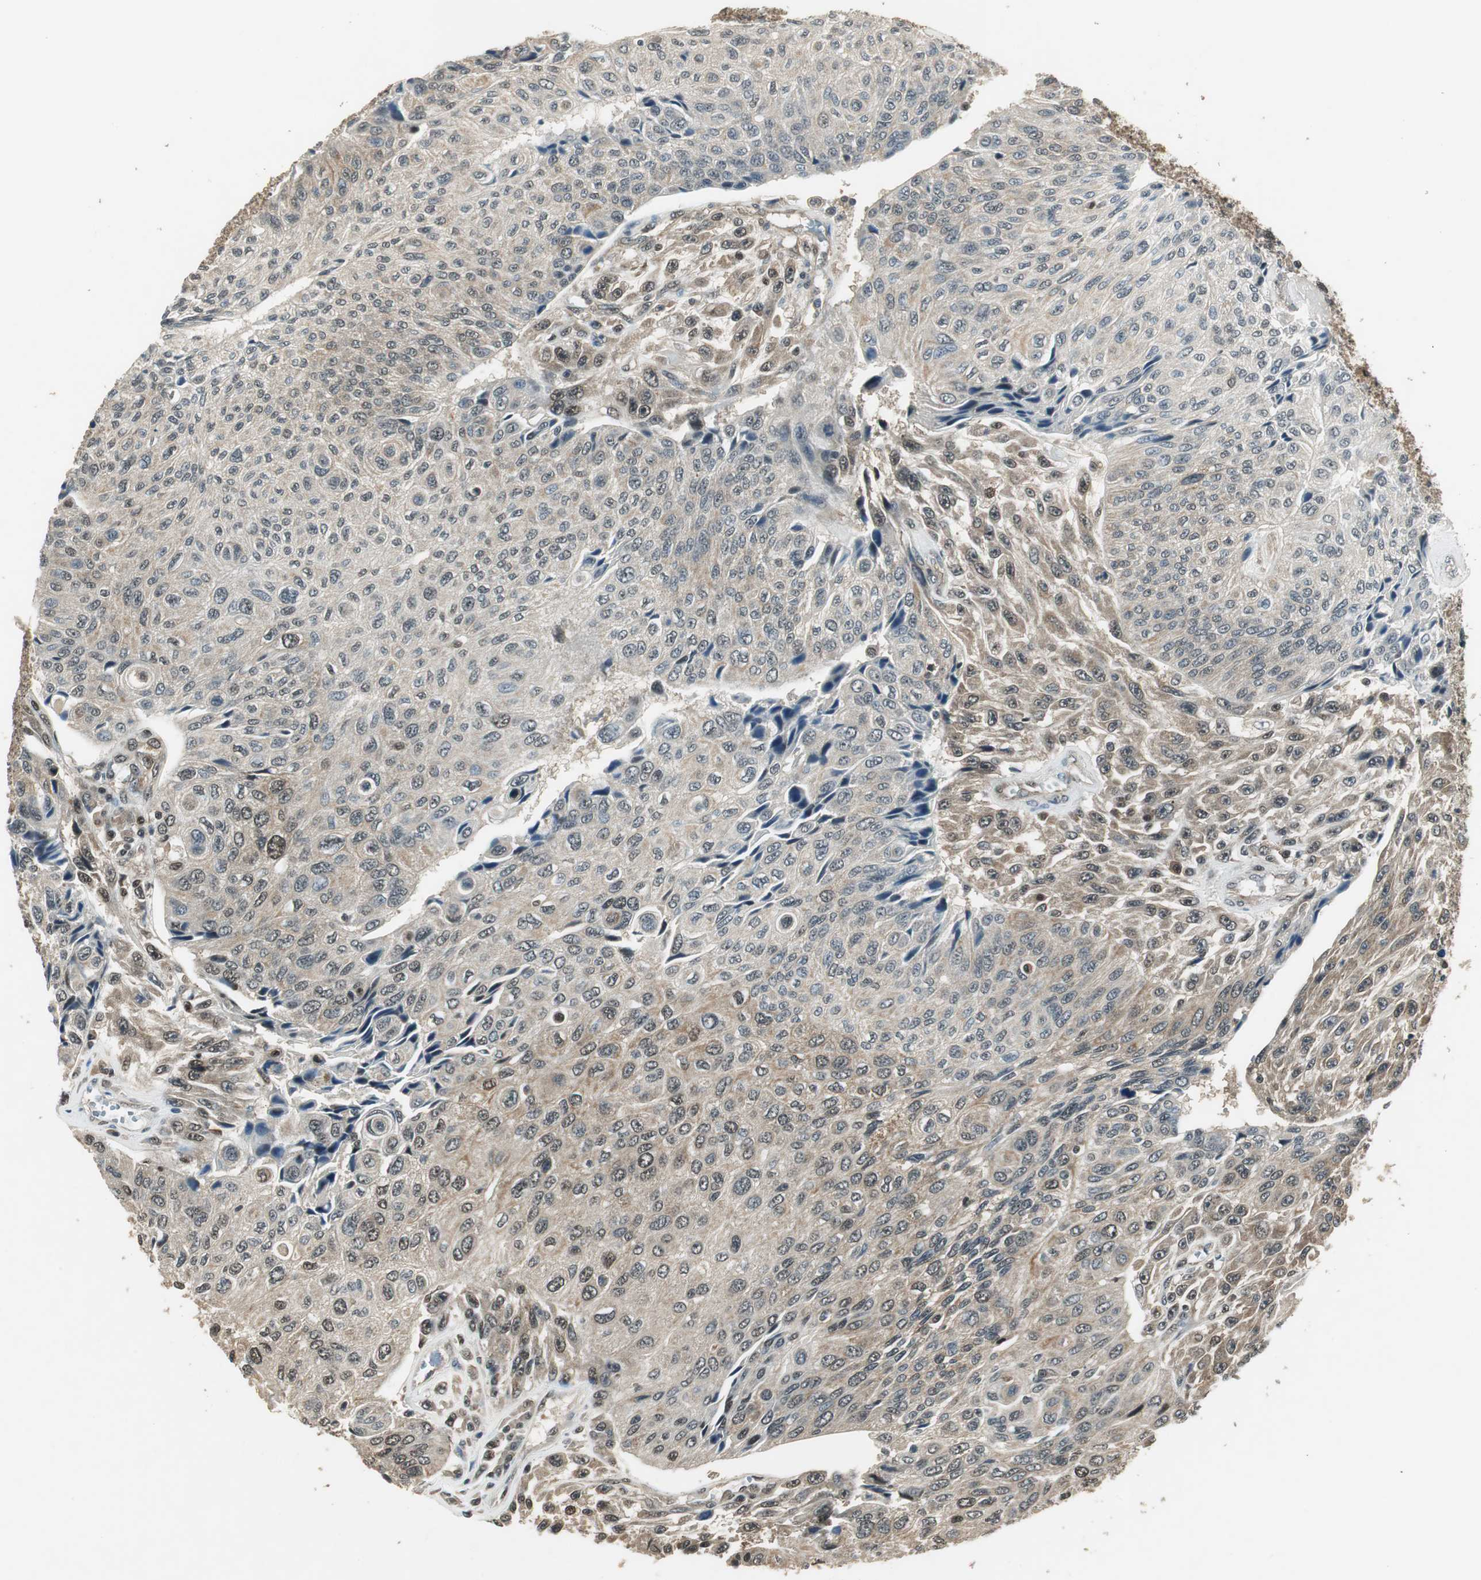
{"staining": {"intensity": "weak", "quantity": ">75%", "location": "cytoplasmic/membranous,nuclear"}, "tissue": "urothelial cancer", "cell_type": "Tumor cells", "image_type": "cancer", "snomed": [{"axis": "morphology", "description": "Urothelial carcinoma, High grade"}, {"axis": "topography", "description": "Urinary bladder"}], "caption": "DAB (3,3'-diaminobenzidine) immunohistochemical staining of urothelial cancer demonstrates weak cytoplasmic/membranous and nuclear protein expression in approximately >75% of tumor cells.", "gene": "PSMB4", "patient": {"sex": "male", "age": 66}}